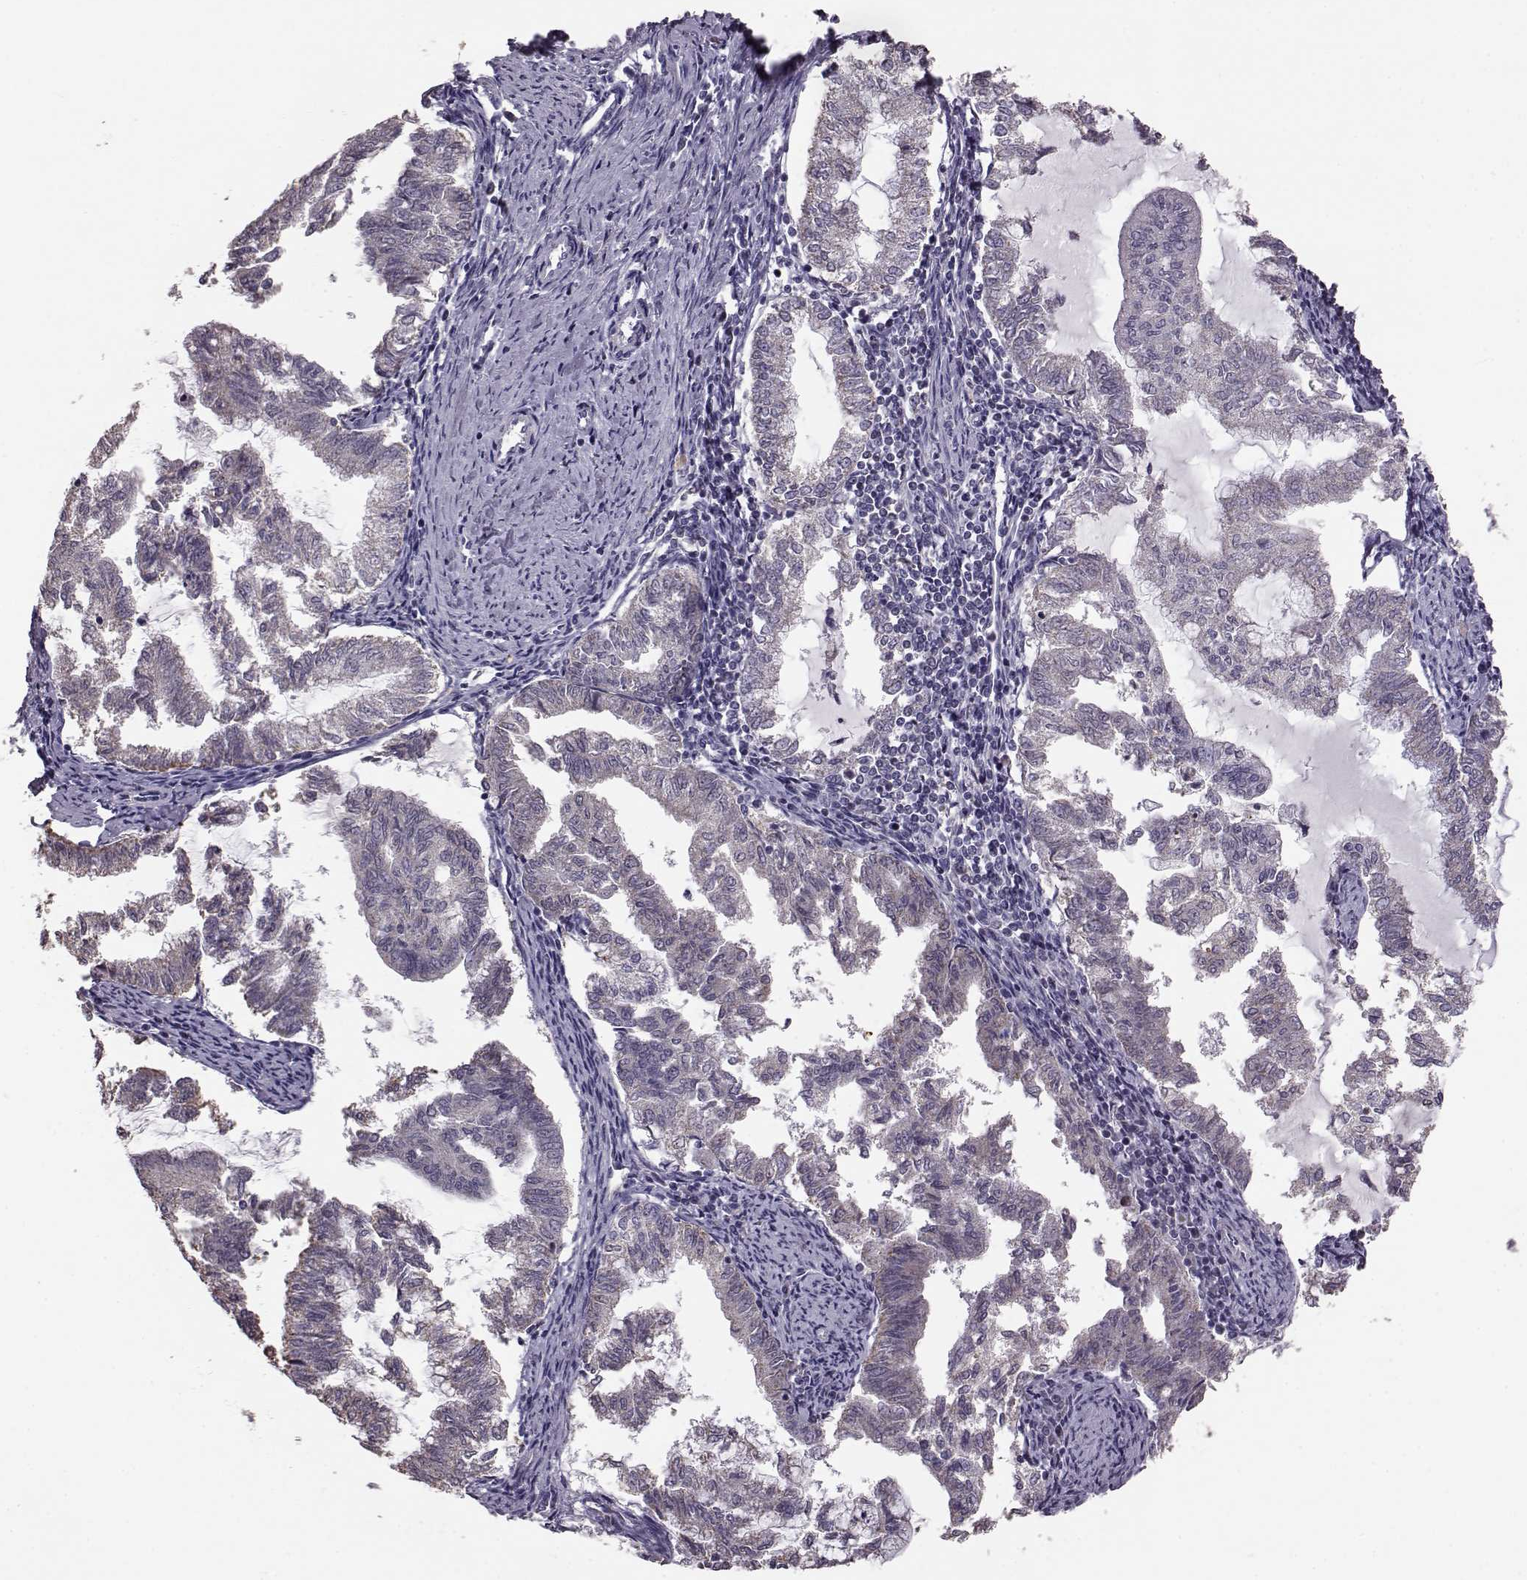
{"staining": {"intensity": "negative", "quantity": "none", "location": "none"}, "tissue": "endometrial cancer", "cell_type": "Tumor cells", "image_type": "cancer", "snomed": [{"axis": "morphology", "description": "Adenocarcinoma, NOS"}, {"axis": "topography", "description": "Endometrium"}], "caption": "Immunohistochemistry (IHC) image of neoplastic tissue: human endometrial adenocarcinoma stained with DAB (3,3'-diaminobenzidine) reveals no significant protein staining in tumor cells. The staining is performed using DAB brown chromogen with nuclei counter-stained in using hematoxylin.", "gene": "ALDH3A1", "patient": {"sex": "female", "age": 79}}